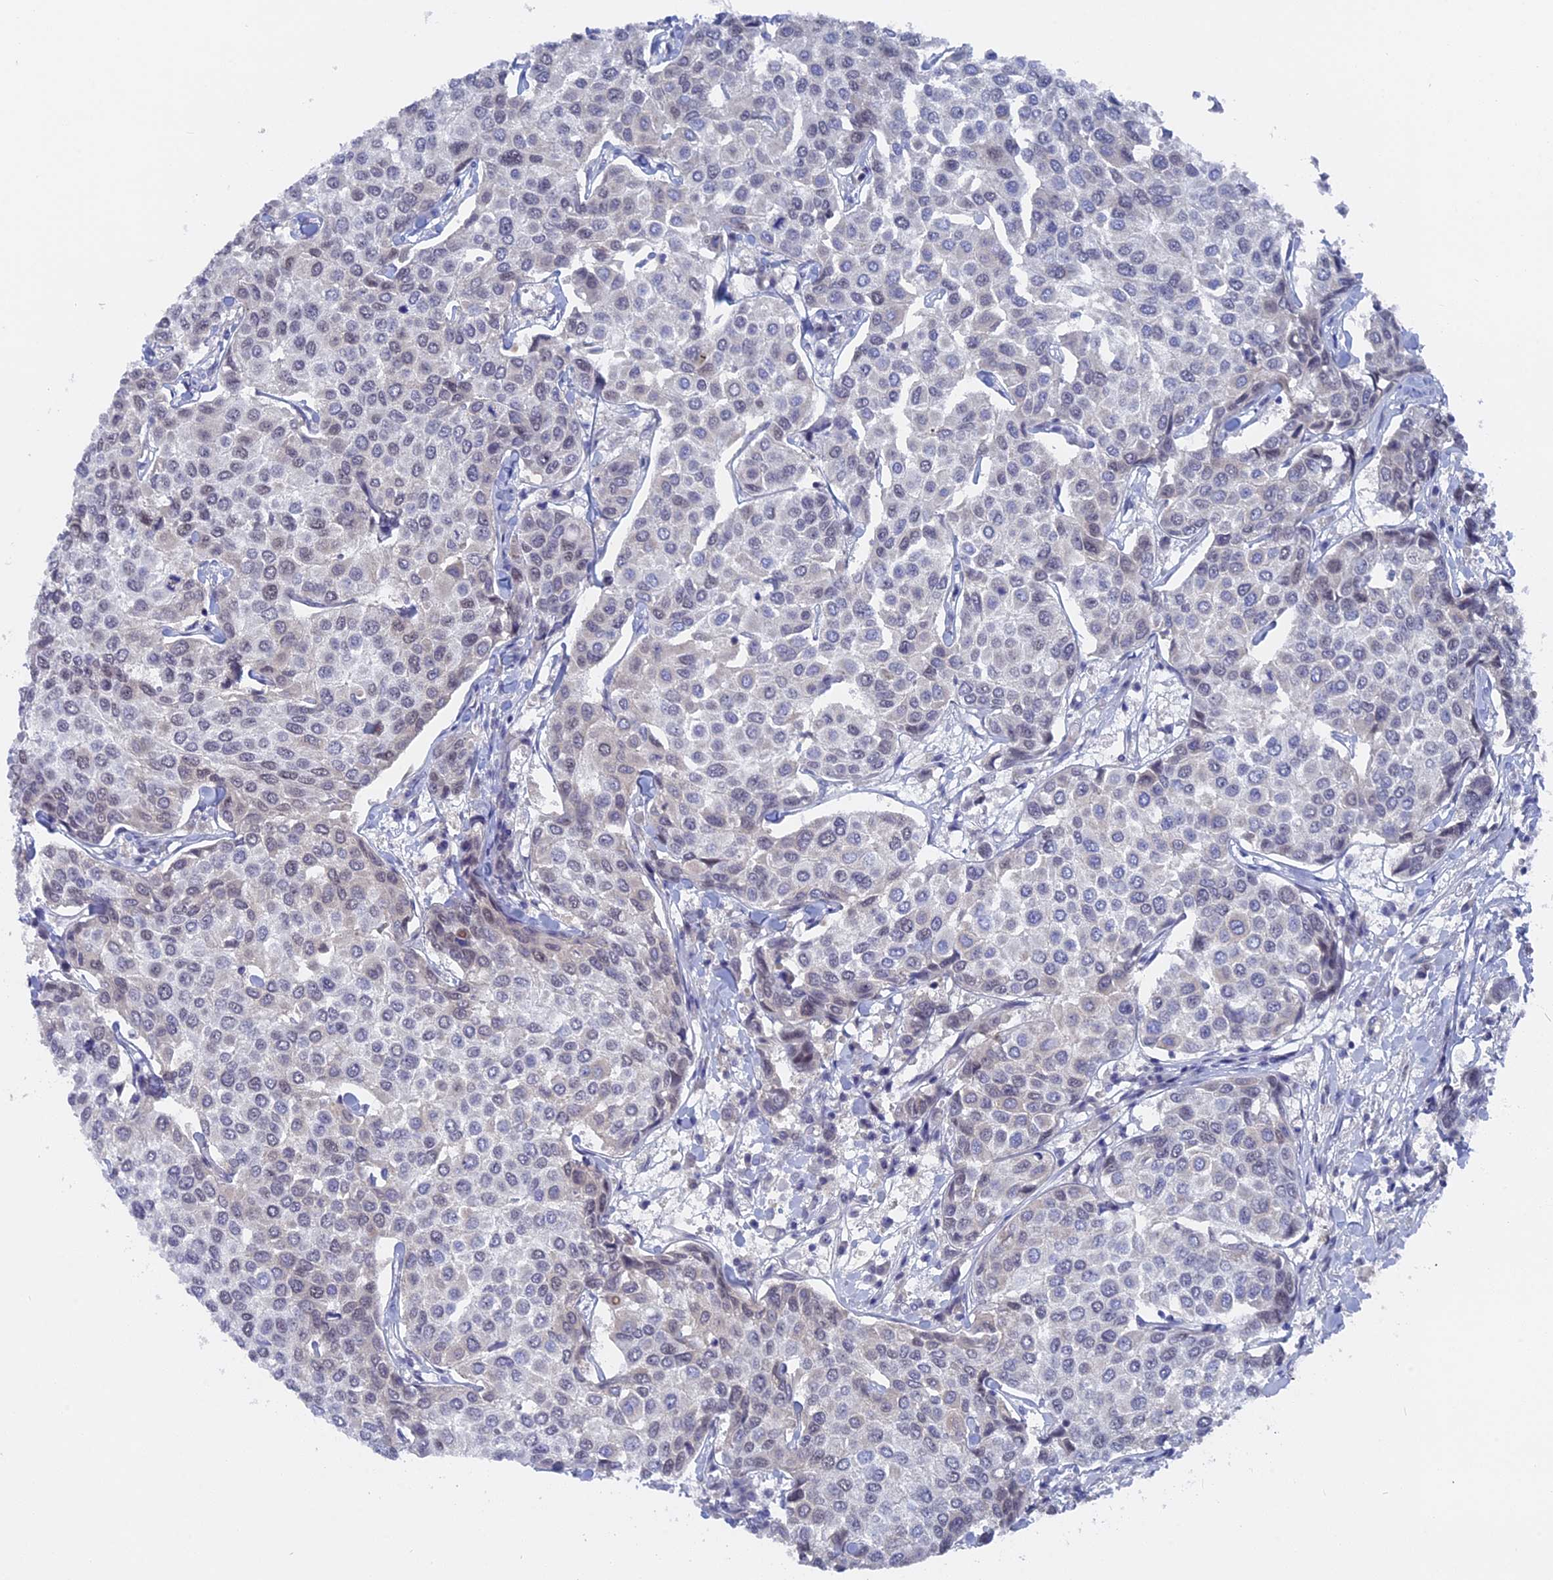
{"staining": {"intensity": "negative", "quantity": "none", "location": "none"}, "tissue": "breast cancer", "cell_type": "Tumor cells", "image_type": "cancer", "snomed": [{"axis": "morphology", "description": "Duct carcinoma"}, {"axis": "topography", "description": "Breast"}], "caption": "An immunohistochemistry photomicrograph of breast cancer (intraductal carcinoma) is shown. There is no staining in tumor cells of breast cancer (intraductal carcinoma).", "gene": "BRD2", "patient": {"sex": "female", "age": 55}}